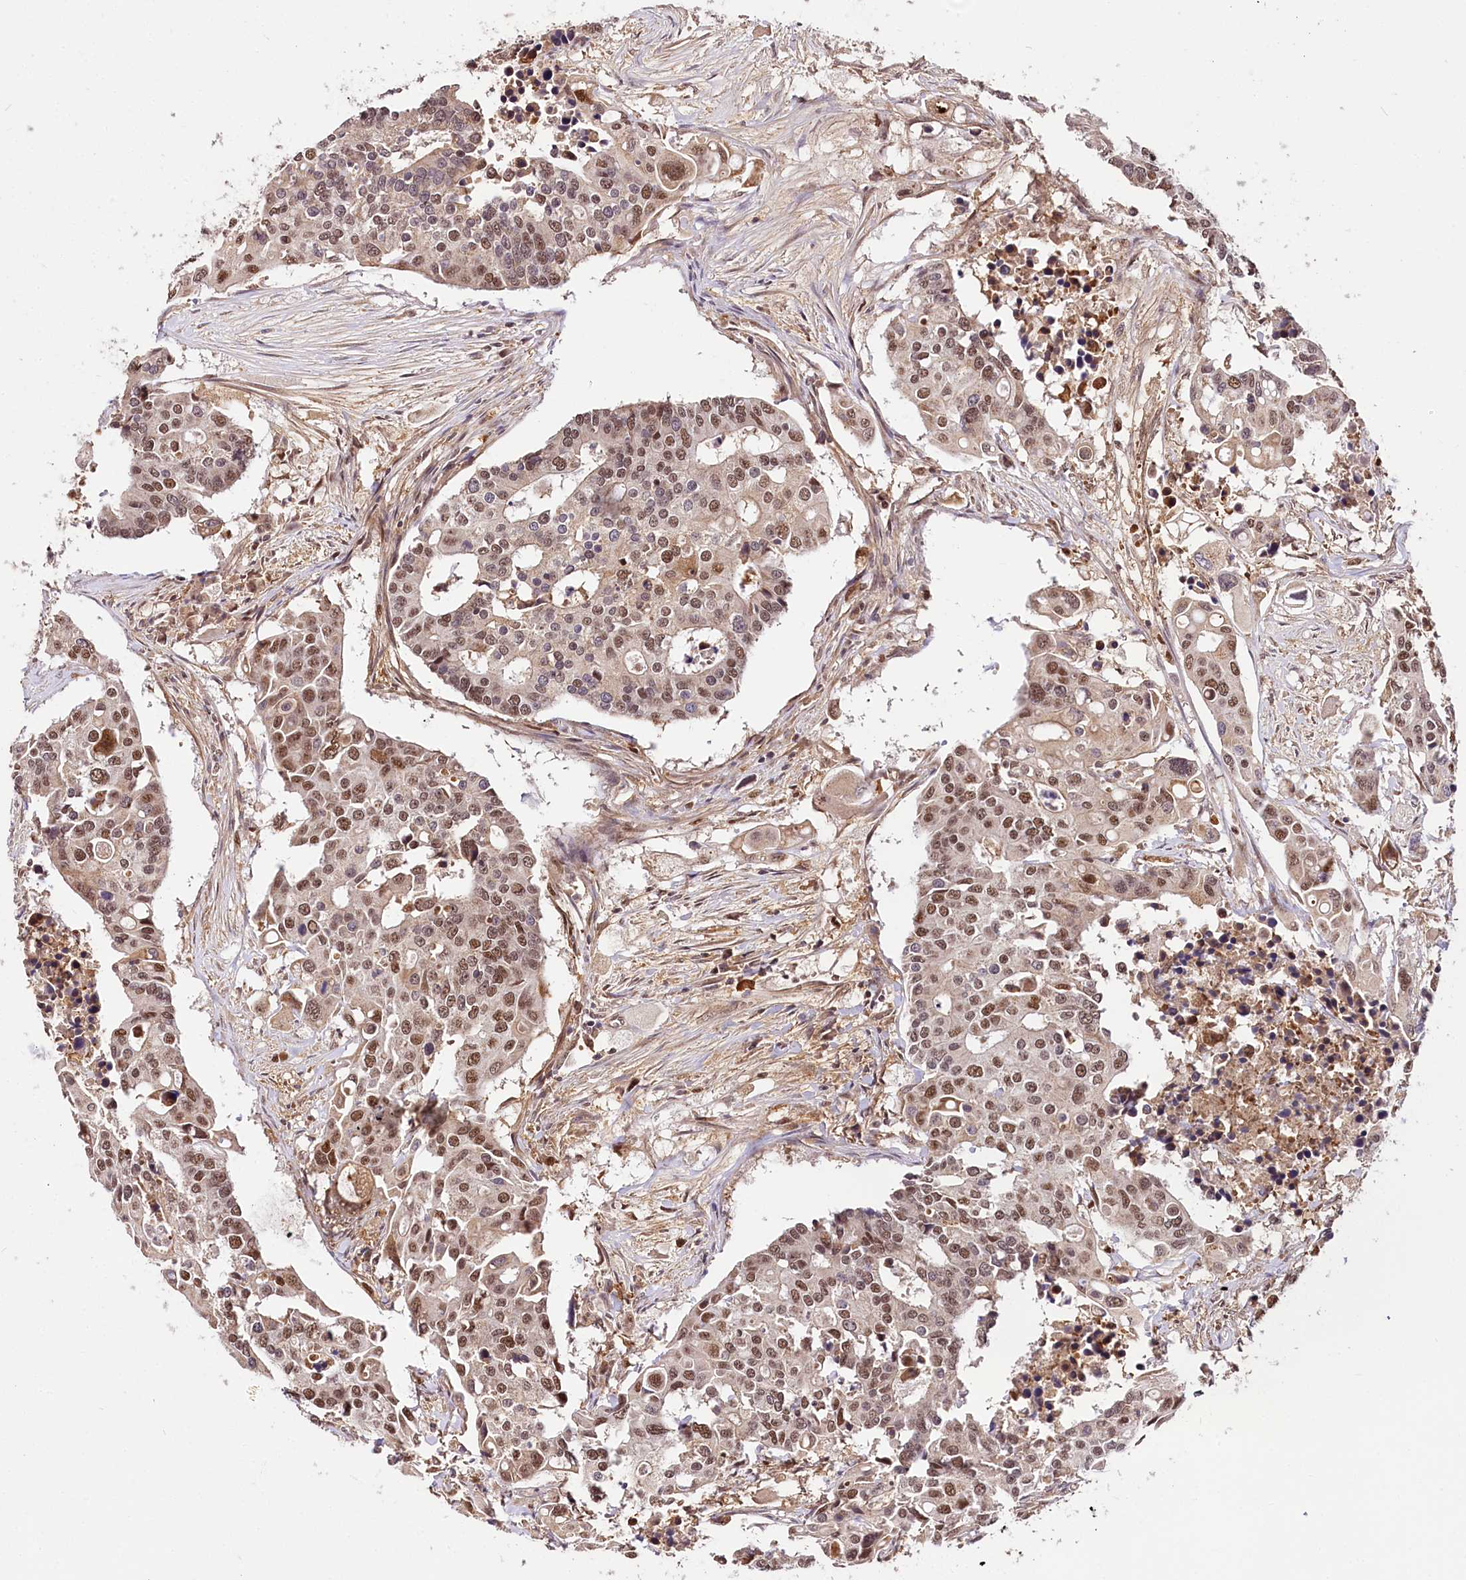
{"staining": {"intensity": "moderate", "quantity": ">75%", "location": "nuclear"}, "tissue": "colorectal cancer", "cell_type": "Tumor cells", "image_type": "cancer", "snomed": [{"axis": "morphology", "description": "Adenocarcinoma, NOS"}, {"axis": "topography", "description": "Colon"}], "caption": "Tumor cells display moderate nuclear positivity in approximately >75% of cells in colorectal adenocarcinoma.", "gene": "GNL3L", "patient": {"sex": "male", "age": 77}}